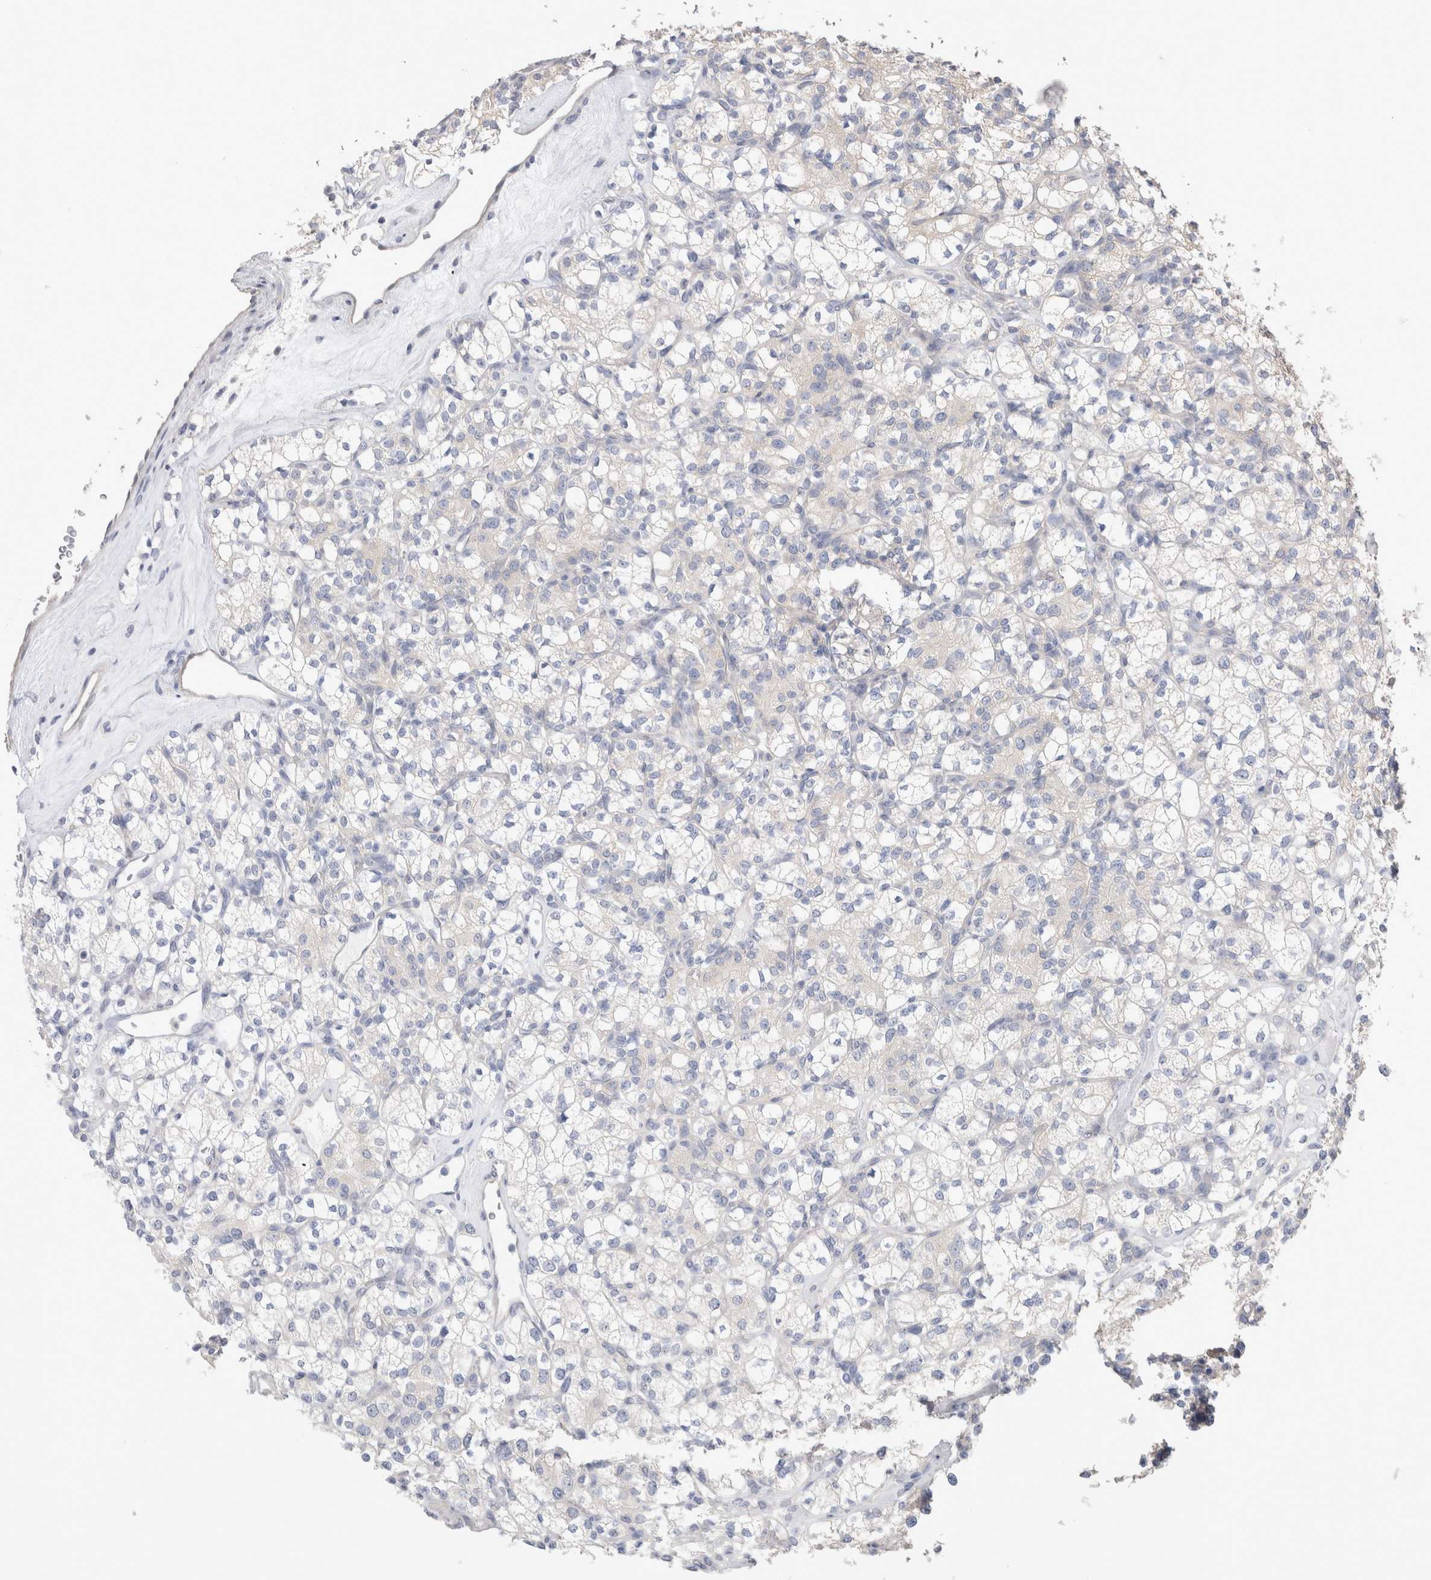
{"staining": {"intensity": "negative", "quantity": "none", "location": "none"}, "tissue": "renal cancer", "cell_type": "Tumor cells", "image_type": "cancer", "snomed": [{"axis": "morphology", "description": "Adenocarcinoma, NOS"}, {"axis": "topography", "description": "Kidney"}], "caption": "High power microscopy image of an IHC photomicrograph of renal cancer (adenocarcinoma), revealing no significant expression in tumor cells.", "gene": "DMD", "patient": {"sex": "male", "age": 77}}